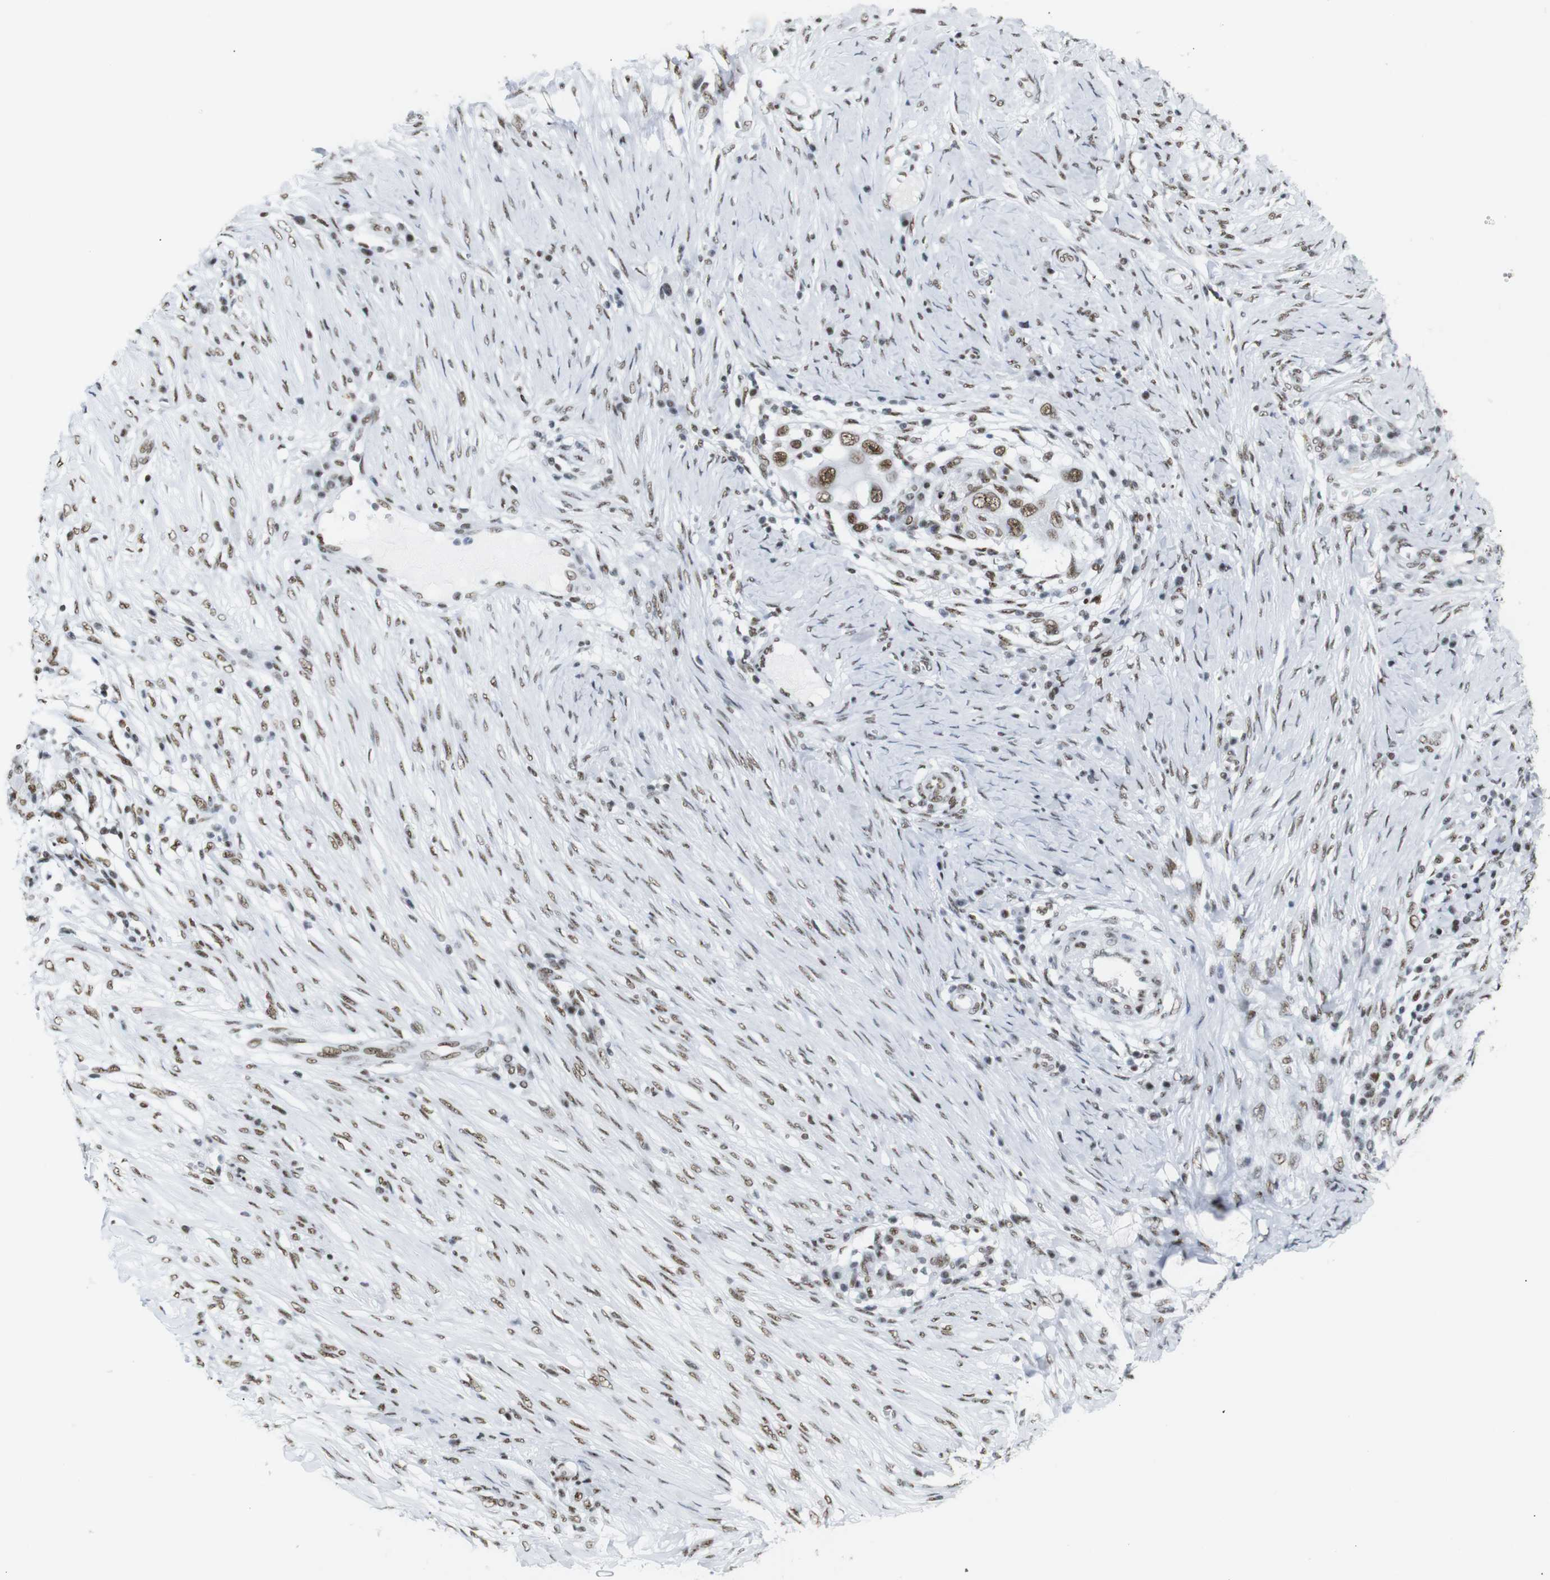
{"staining": {"intensity": "strong", "quantity": ">75%", "location": "nuclear"}, "tissue": "skin cancer", "cell_type": "Tumor cells", "image_type": "cancer", "snomed": [{"axis": "morphology", "description": "Squamous cell carcinoma, NOS"}, {"axis": "topography", "description": "Skin"}], "caption": "IHC (DAB (3,3'-diaminobenzidine)) staining of human squamous cell carcinoma (skin) exhibits strong nuclear protein positivity in approximately >75% of tumor cells.", "gene": "TRA2B", "patient": {"sex": "female", "age": 44}}